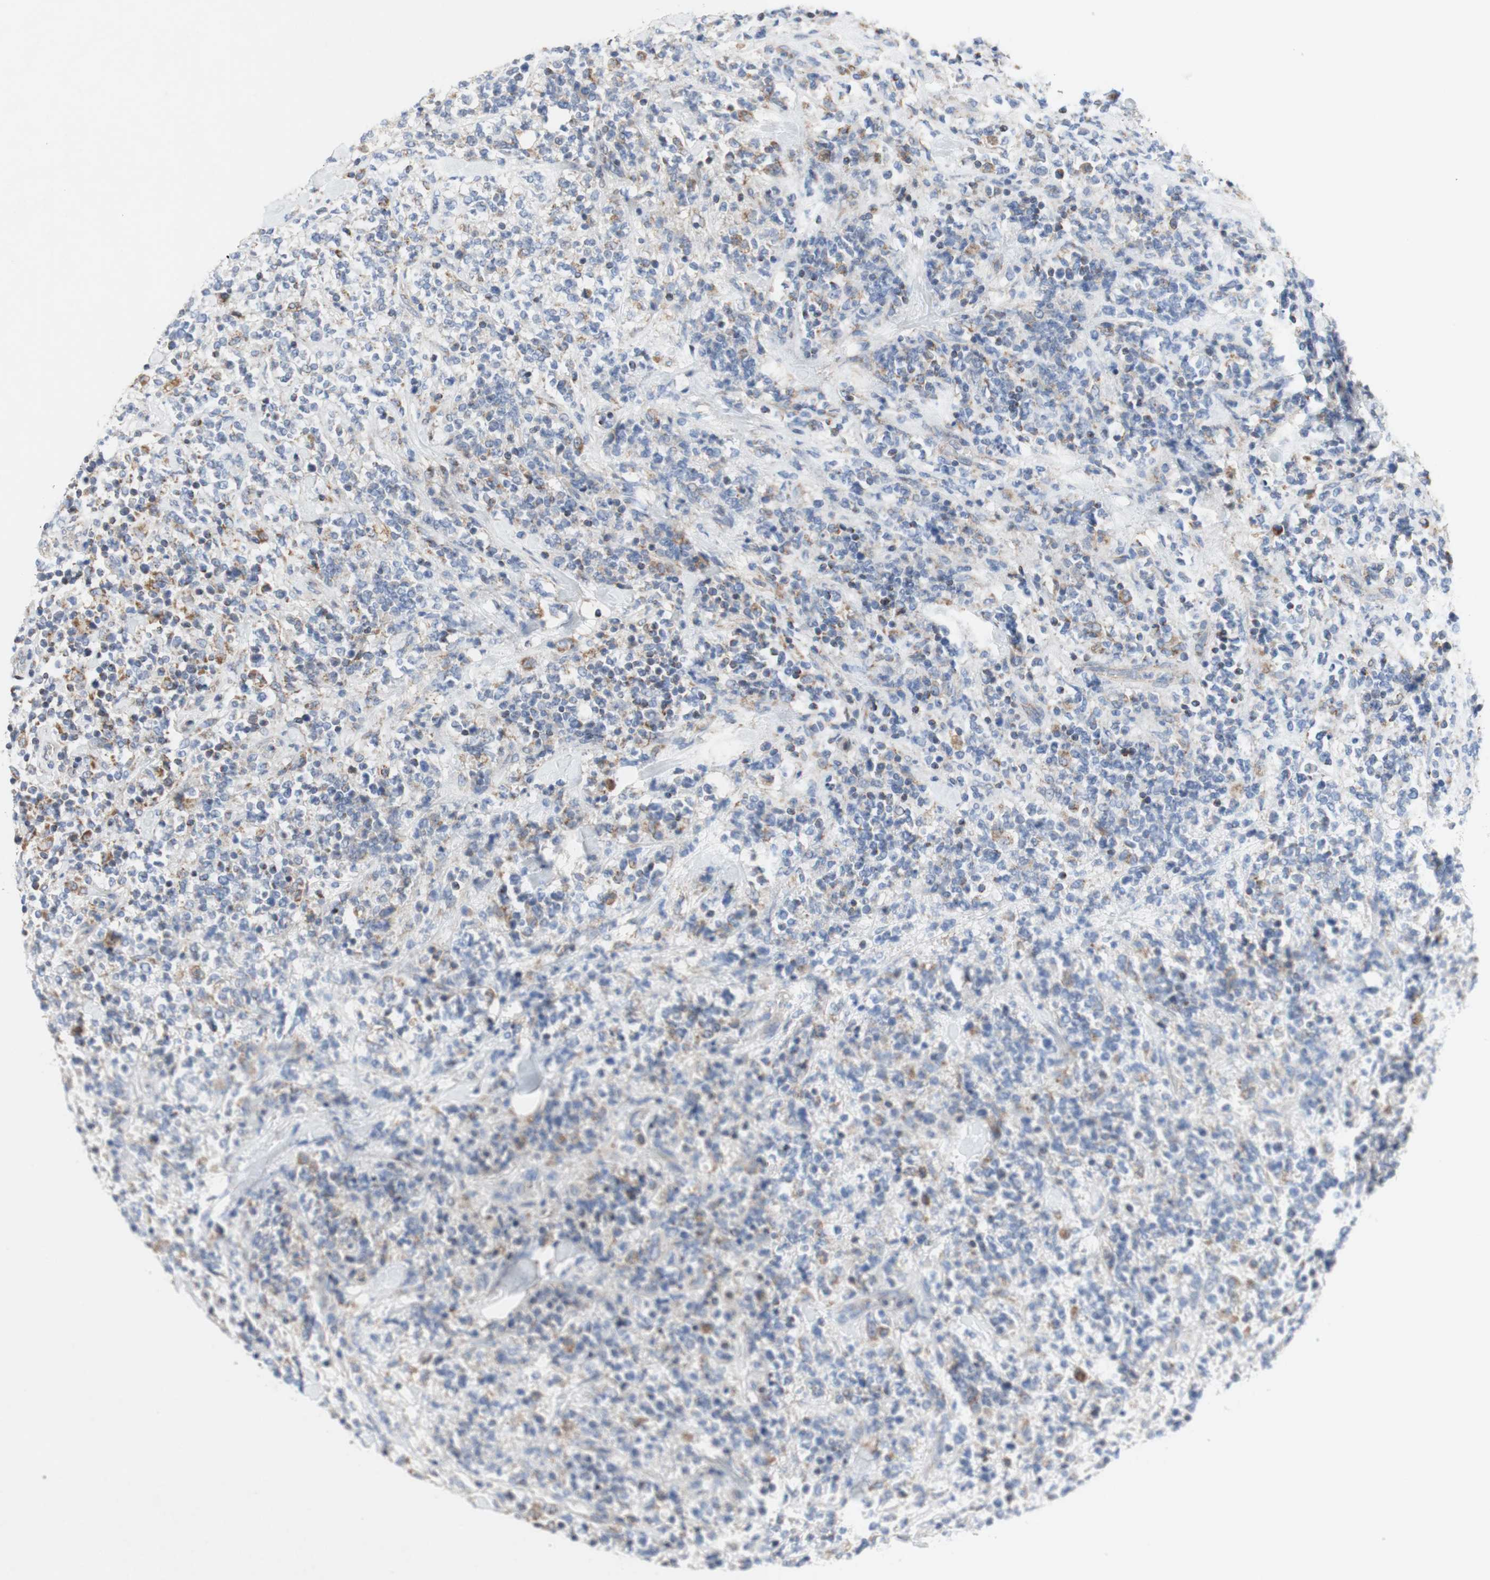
{"staining": {"intensity": "moderate", "quantity": "<25%", "location": "cytoplasmic/membranous"}, "tissue": "lymphoma", "cell_type": "Tumor cells", "image_type": "cancer", "snomed": [{"axis": "morphology", "description": "Malignant lymphoma, non-Hodgkin's type, High grade"}, {"axis": "topography", "description": "Soft tissue"}], "caption": "Lymphoma stained for a protein (brown) shows moderate cytoplasmic/membranous positive positivity in approximately <25% of tumor cells.", "gene": "SDHB", "patient": {"sex": "male", "age": 18}}